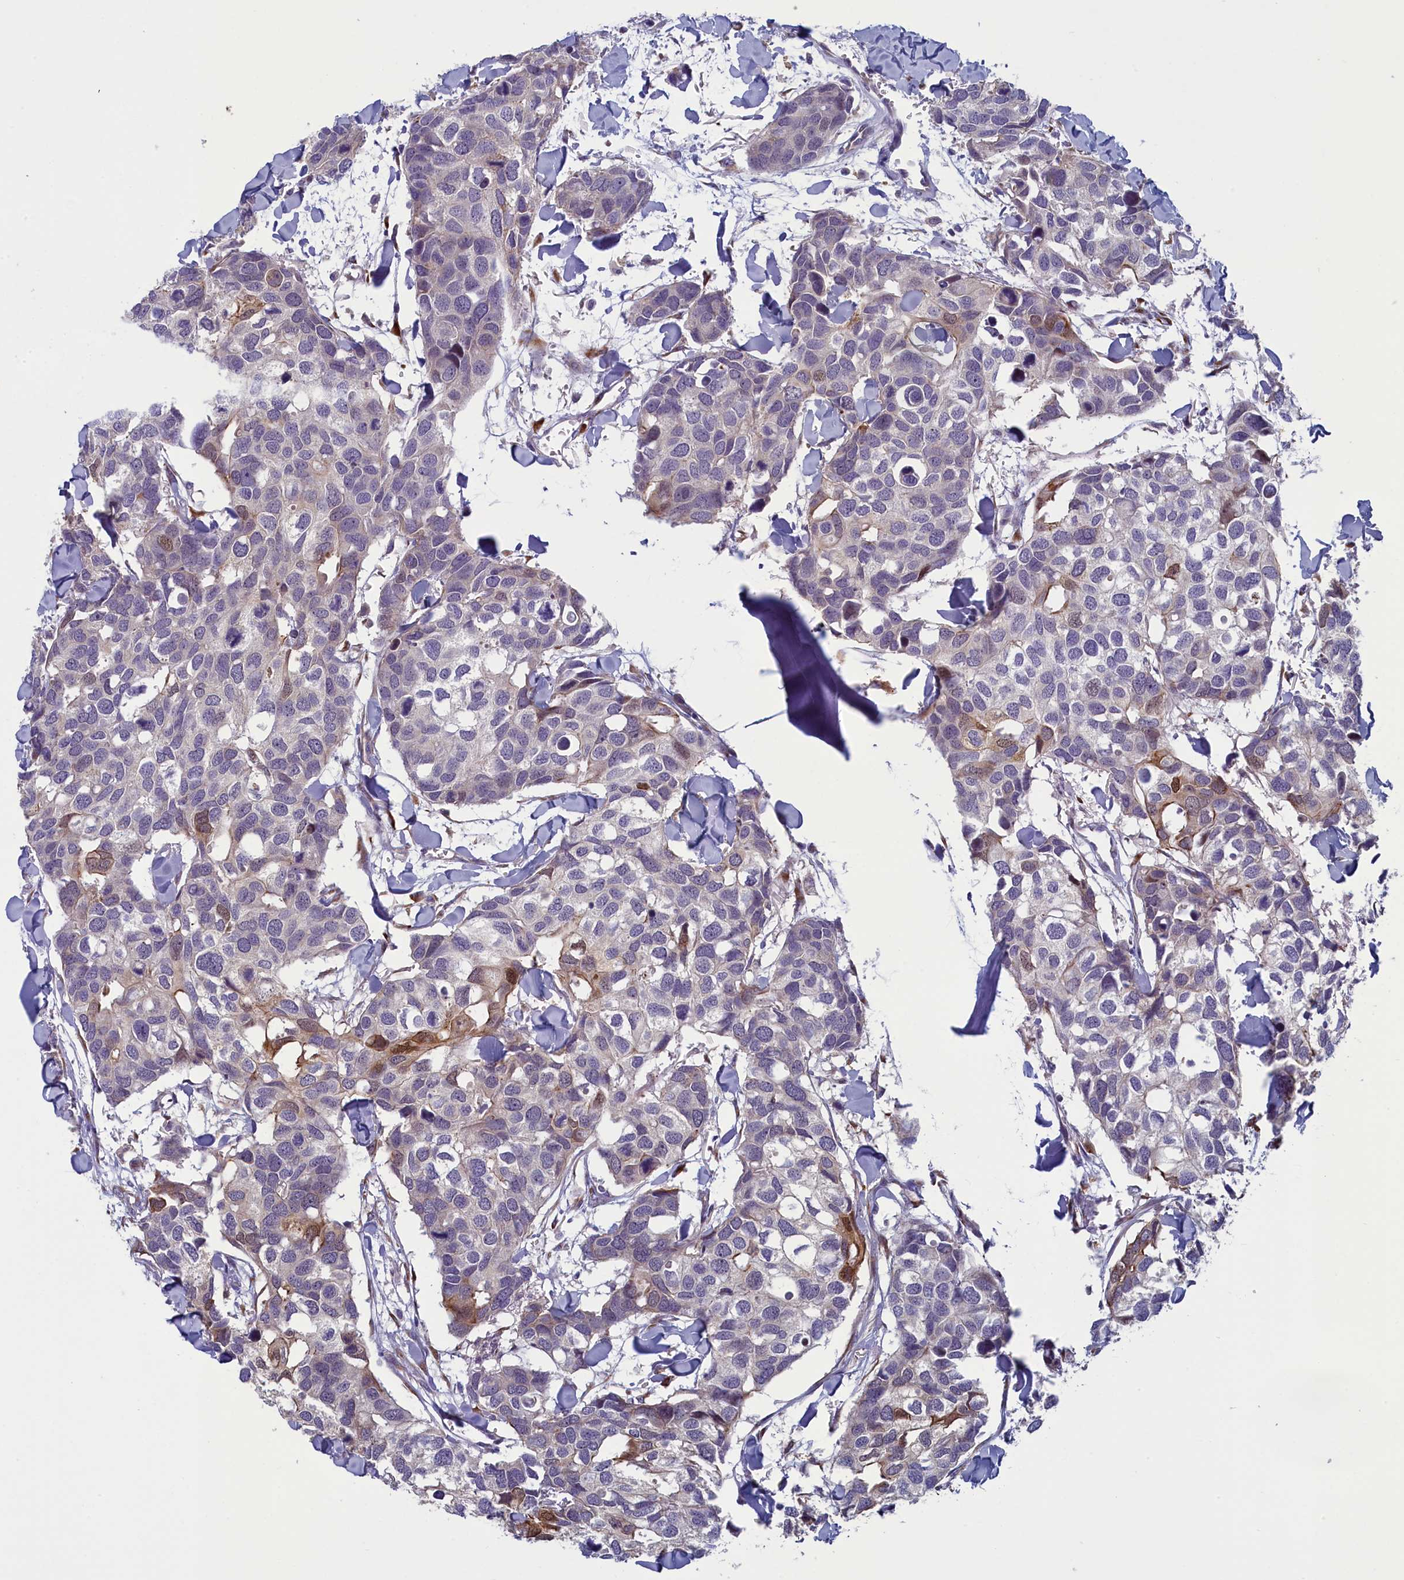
{"staining": {"intensity": "moderate", "quantity": "<25%", "location": "cytoplasmic/membranous,nuclear"}, "tissue": "breast cancer", "cell_type": "Tumor cells", "image_type": "cancer", "snomed": [{"axis": "morphology", "description": "Duct carcinoma"}, {"axis": "topography", "description": "Breast"}], "caption": "Approximately <25% of tumor cells in human breast cancer (intraductal carcinoma) display moderate cytoplasmic/membranous and nuclear protein staining as visualized by brown immunohistochemical staining.", "gene": "ANKRD39", "patient": {"sex": "female", "age": 83}}